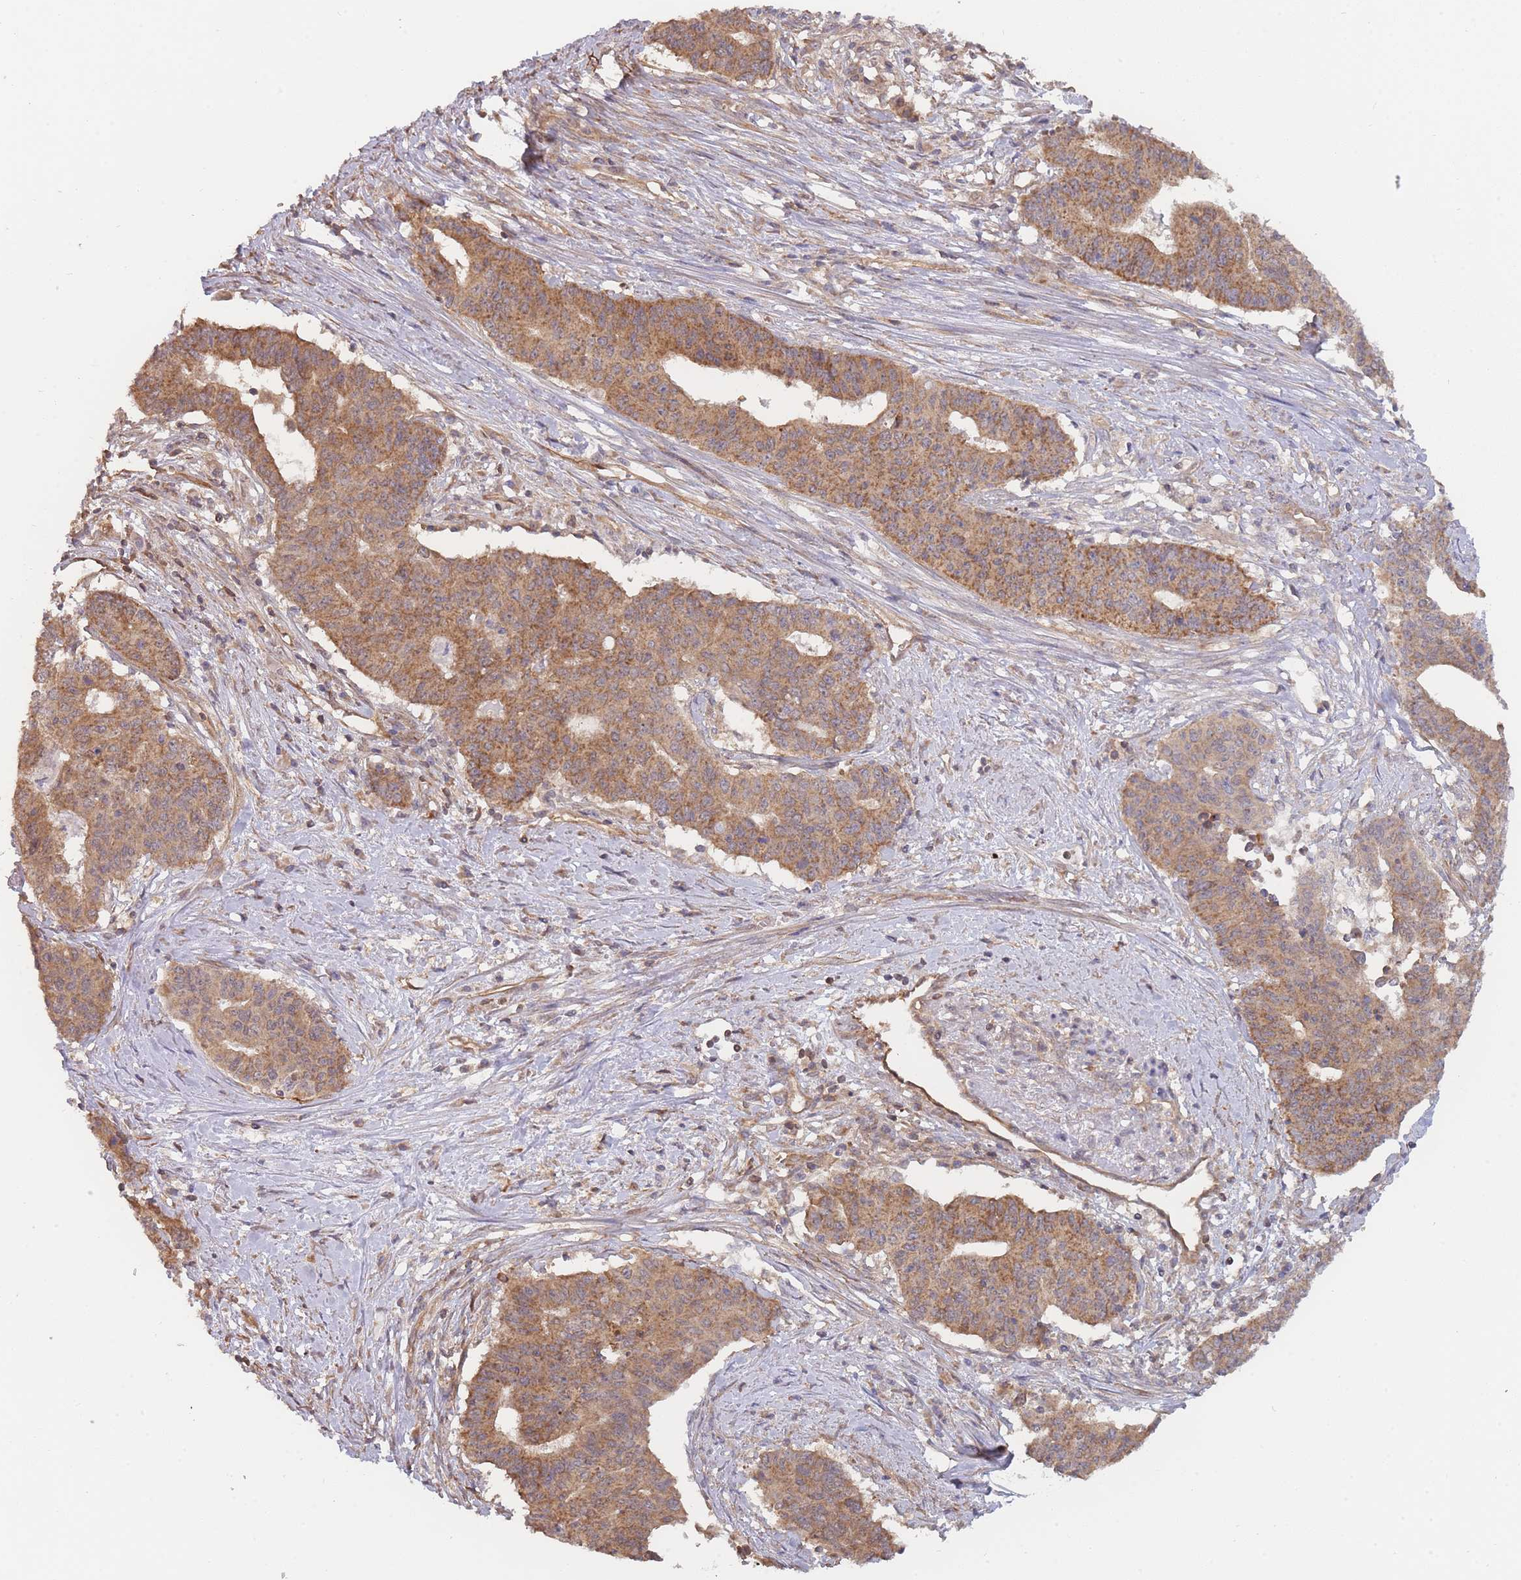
{"staining": {"intensity": "moderate", "quantity": ">75%", "location": "cytoplasmic/membranous"}, "tissue": "endometrial cancer", "cell_type": "Tumor cells", "image_type": "cancer", "snomed": [{"axis": "morphology", "description": "Adenocarcinoma, NOS"}, {"axis": "topography", "description": "Endometrium"}], "caption": "Endometrial cancer stained with a protein marker displays moderate staining in tumor cells.", "gene": "MRPS18B", "patient": {"sex": "female", "age": 59}}